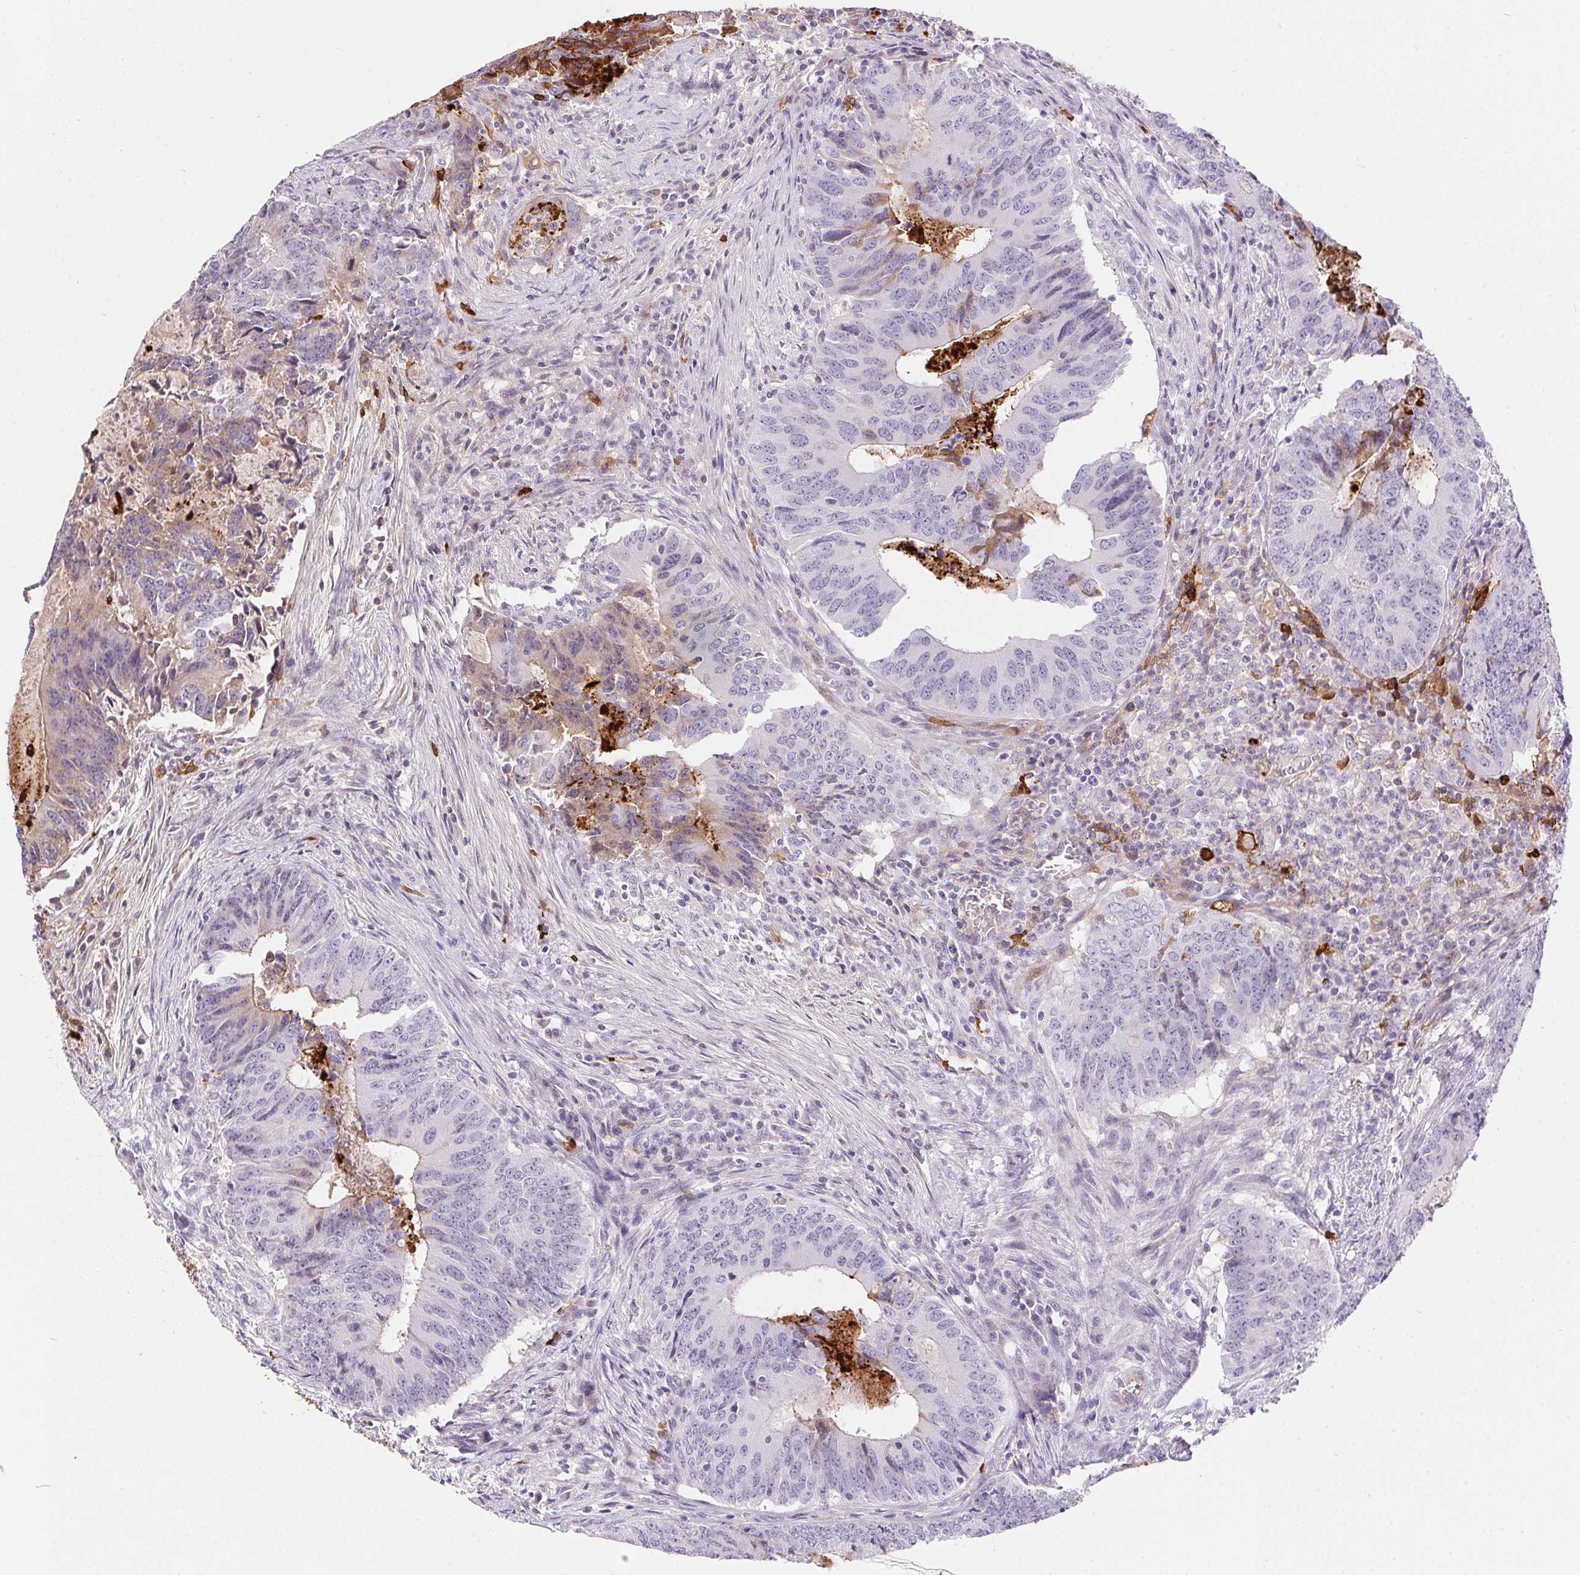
{"staining": {"intensity": "weak", "quantity": "<25%", "location": "cytoplasmic/membranous"}, "tissue": "colorectal cancer", "cell_type": "Tumor cells", "image_type": "cancer", "snomed": [{"axis": "morphology", "description": "Adenocarcinoma, NOS"}, {"axis": "topography", "description": "Colon"}], "caption": "Immunohistochemistry of human colorectal cancer (adenocarcinoma) exhibits no staining in tumor cells.", "gene": "ORM1", "patient": {"sex": "male", "age": 67}}